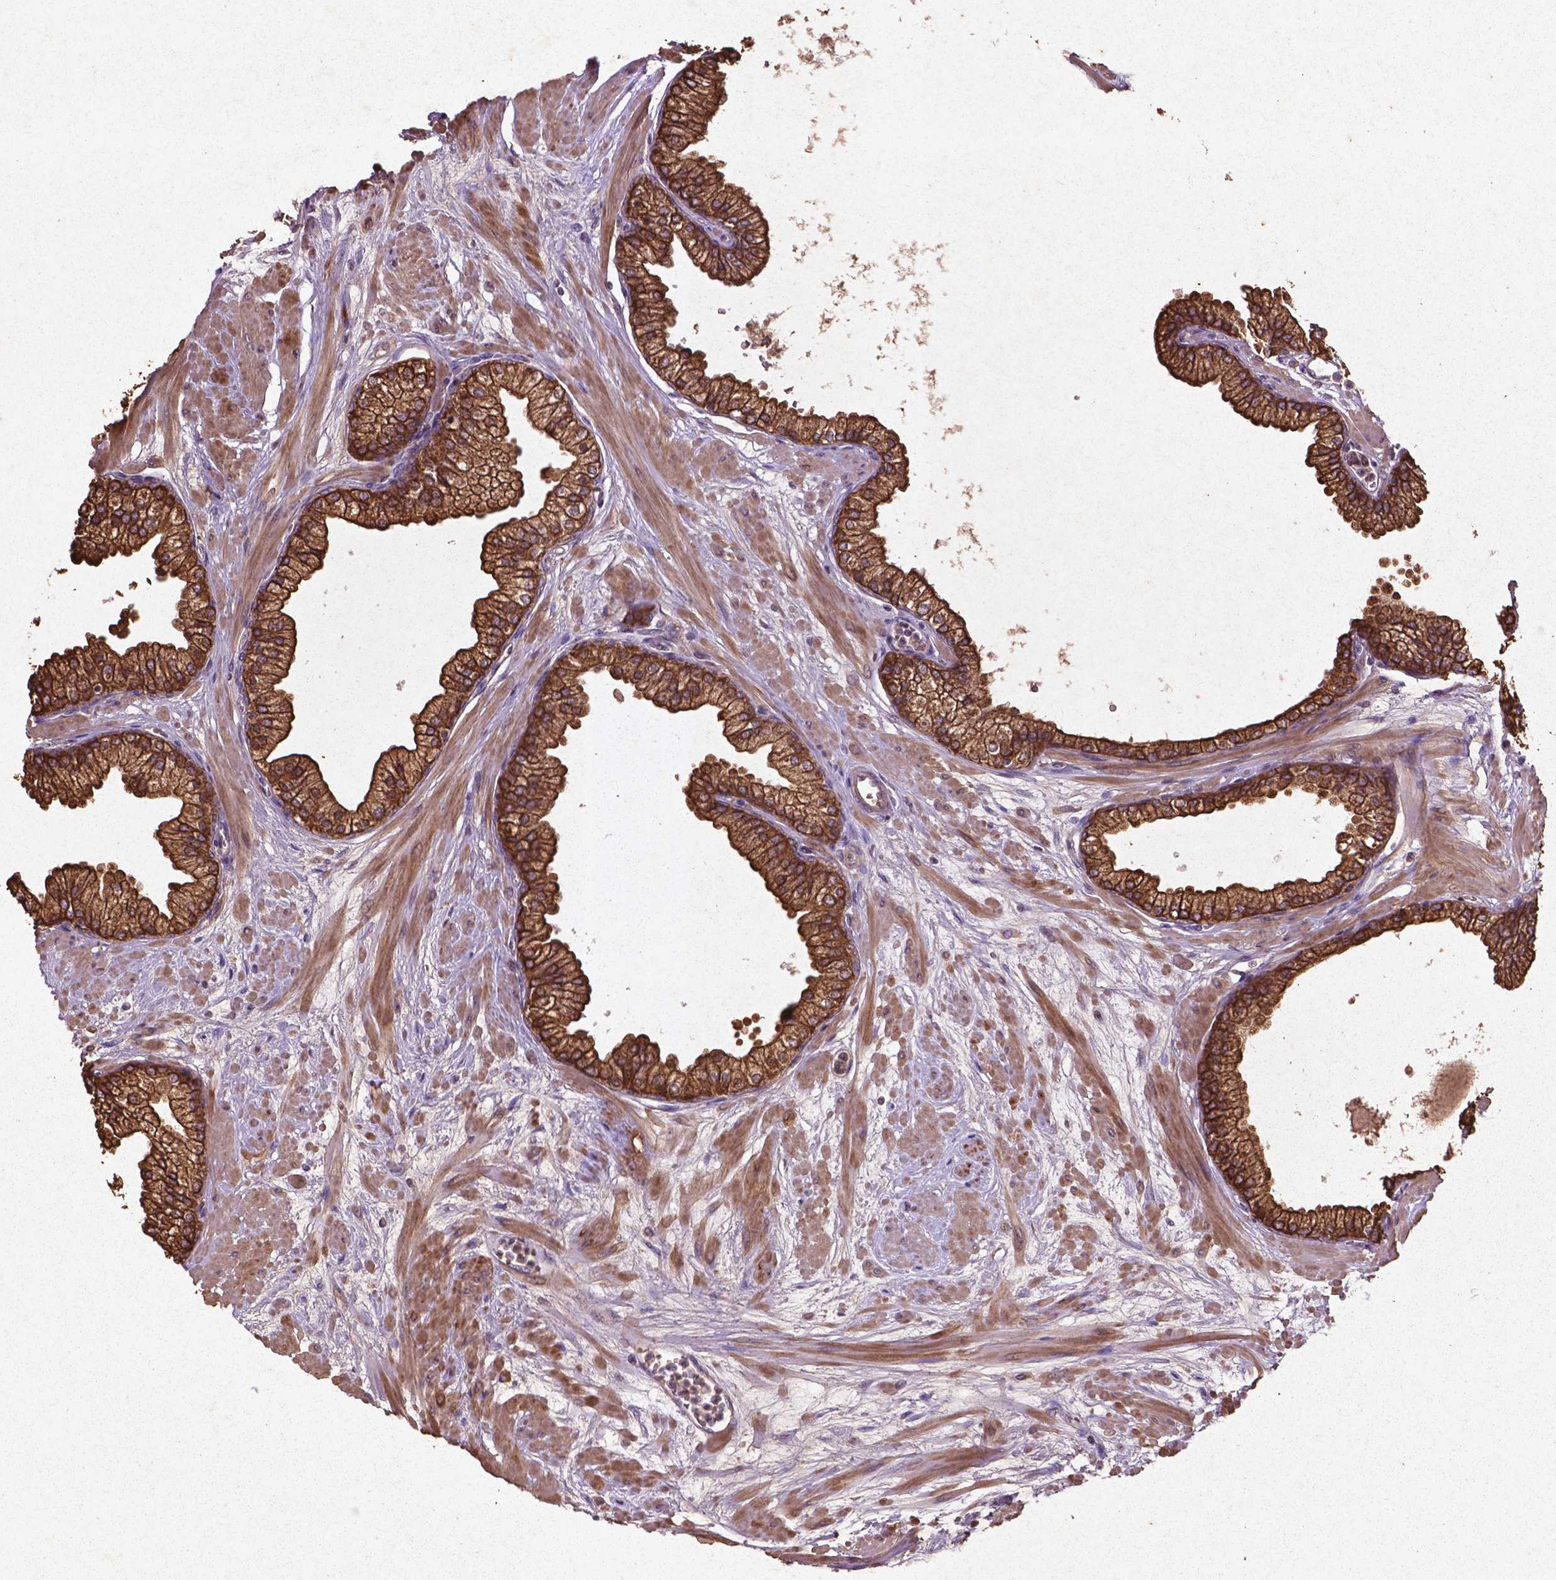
{"staining": {"intensity": "strong", "quantity": ">75%", "location": "cytoplasmic/membranous"}, "tissue": "prostate", "cell_type": "Glandular cells", "image_type": "normal", "snomed": [{"axis": "morphology", "description": "Normal tissue, NOS"}, {"axis": "topography", "description": "Prostate"}, {"axis": "topography", "description": "Peripheral nerve tissue"}], "caption": "Immunohistochemistry (IHC) staining of unremarkable prostate, which shows high levels of strong cytoplasmic/membranous positivity in approximately >75% of glandular cells indicating strong cytoplasmic/membranous protein expression. The staining was performed using DAB (3,3'-diaminobenzidine) (brown) for protein detection and nuclei were counterstained in hematoxylin (blue).", "gene": "COQ2", "patient": {"sex": "male", "age": 61}}